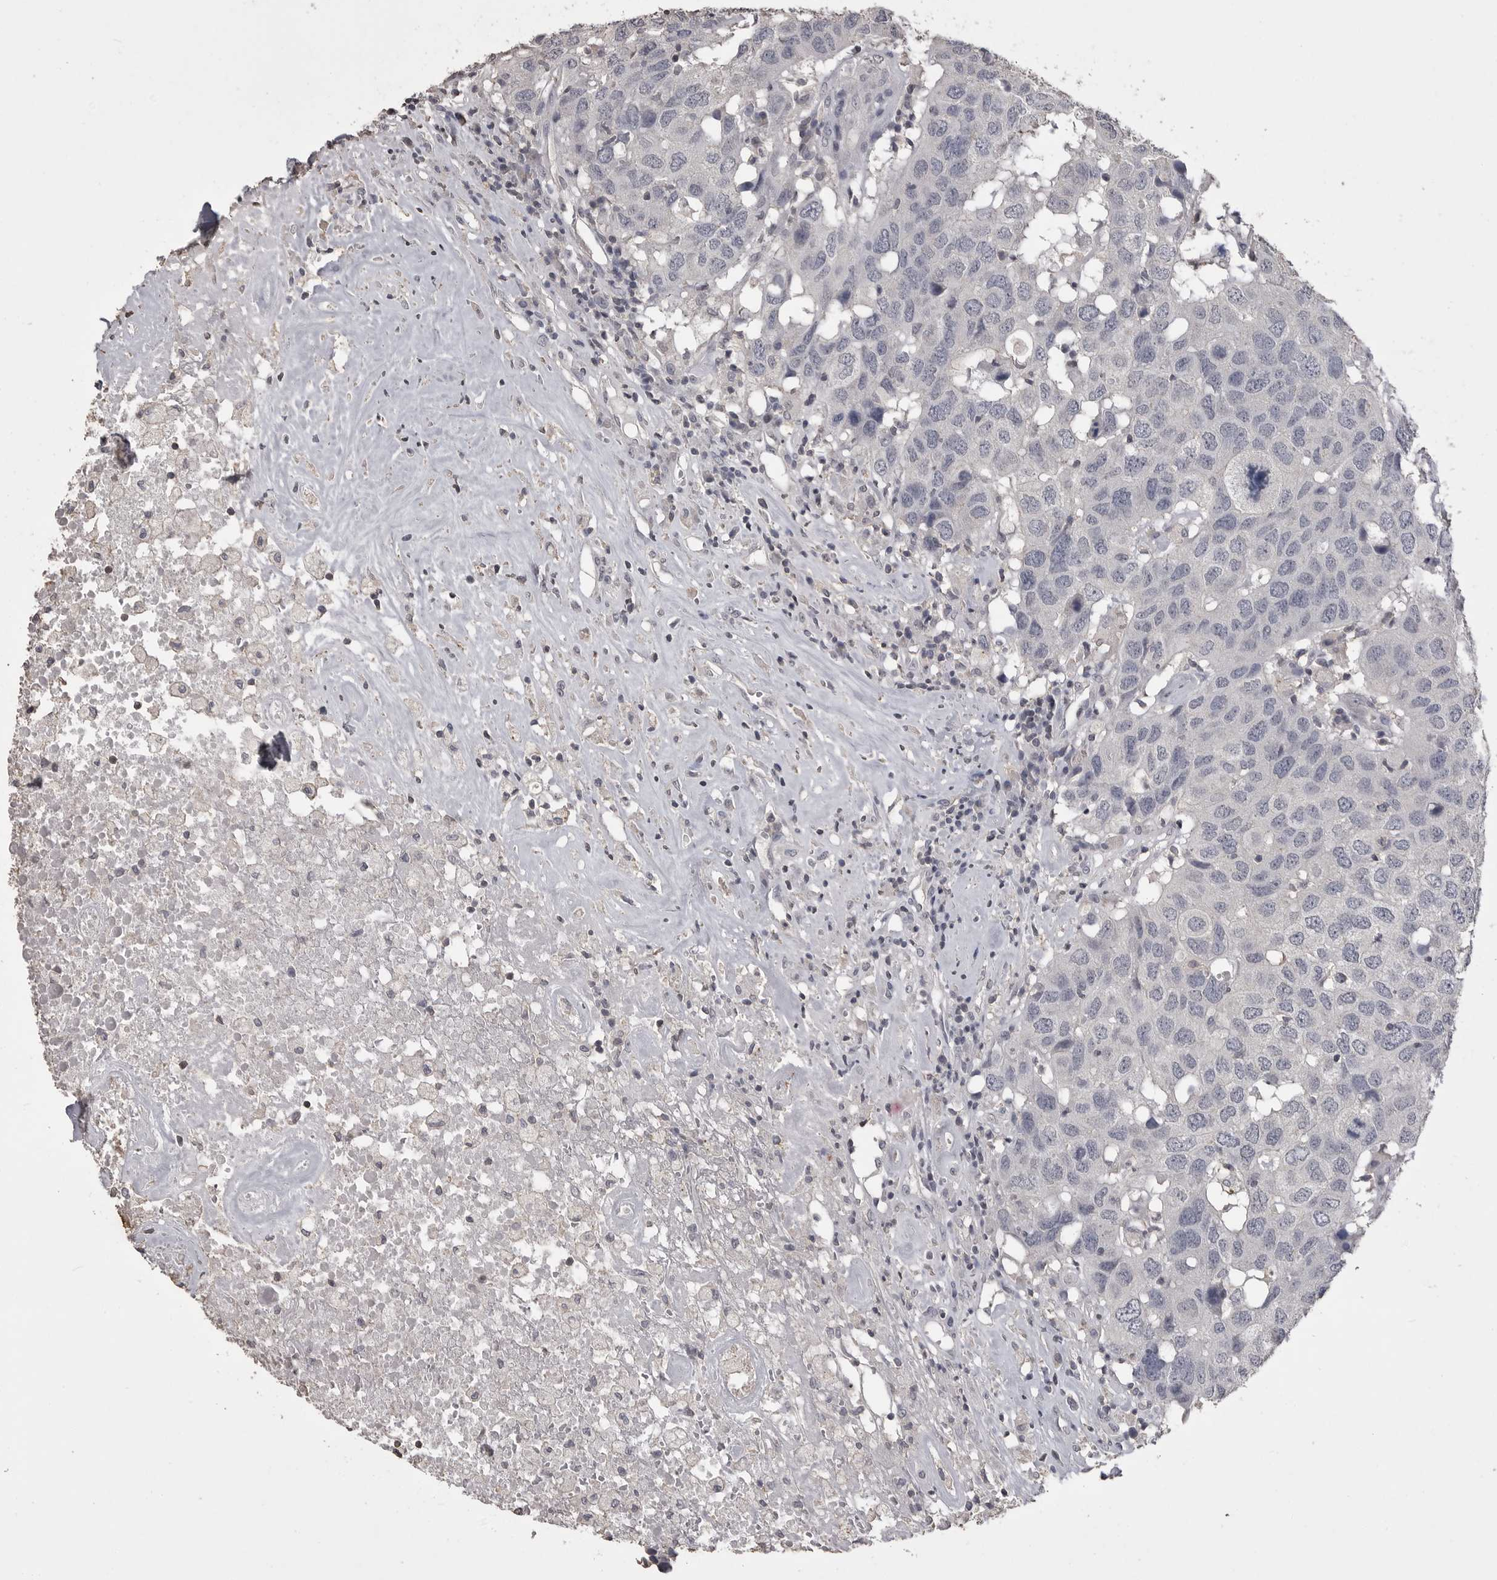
{"staining": {"intensity": "negative", "quantity": "none", "location": "none"}, "tissue": "head and neck cancer", "cell_type": "Tumor cells", "image_type": "cancer", "snomed": [{"axis": "morphology", "description": "Squamous cell carcinoma, NOS"}, {"axis": "topography", "description": "Head-Neck"}], "caption": "Head and neck squamous cell carcinoma was stained to show a protein in brown. There is no significant positivity in tumor cells.", "gene": "MMP7", "patient": {"sex": "male", "age": 66}}